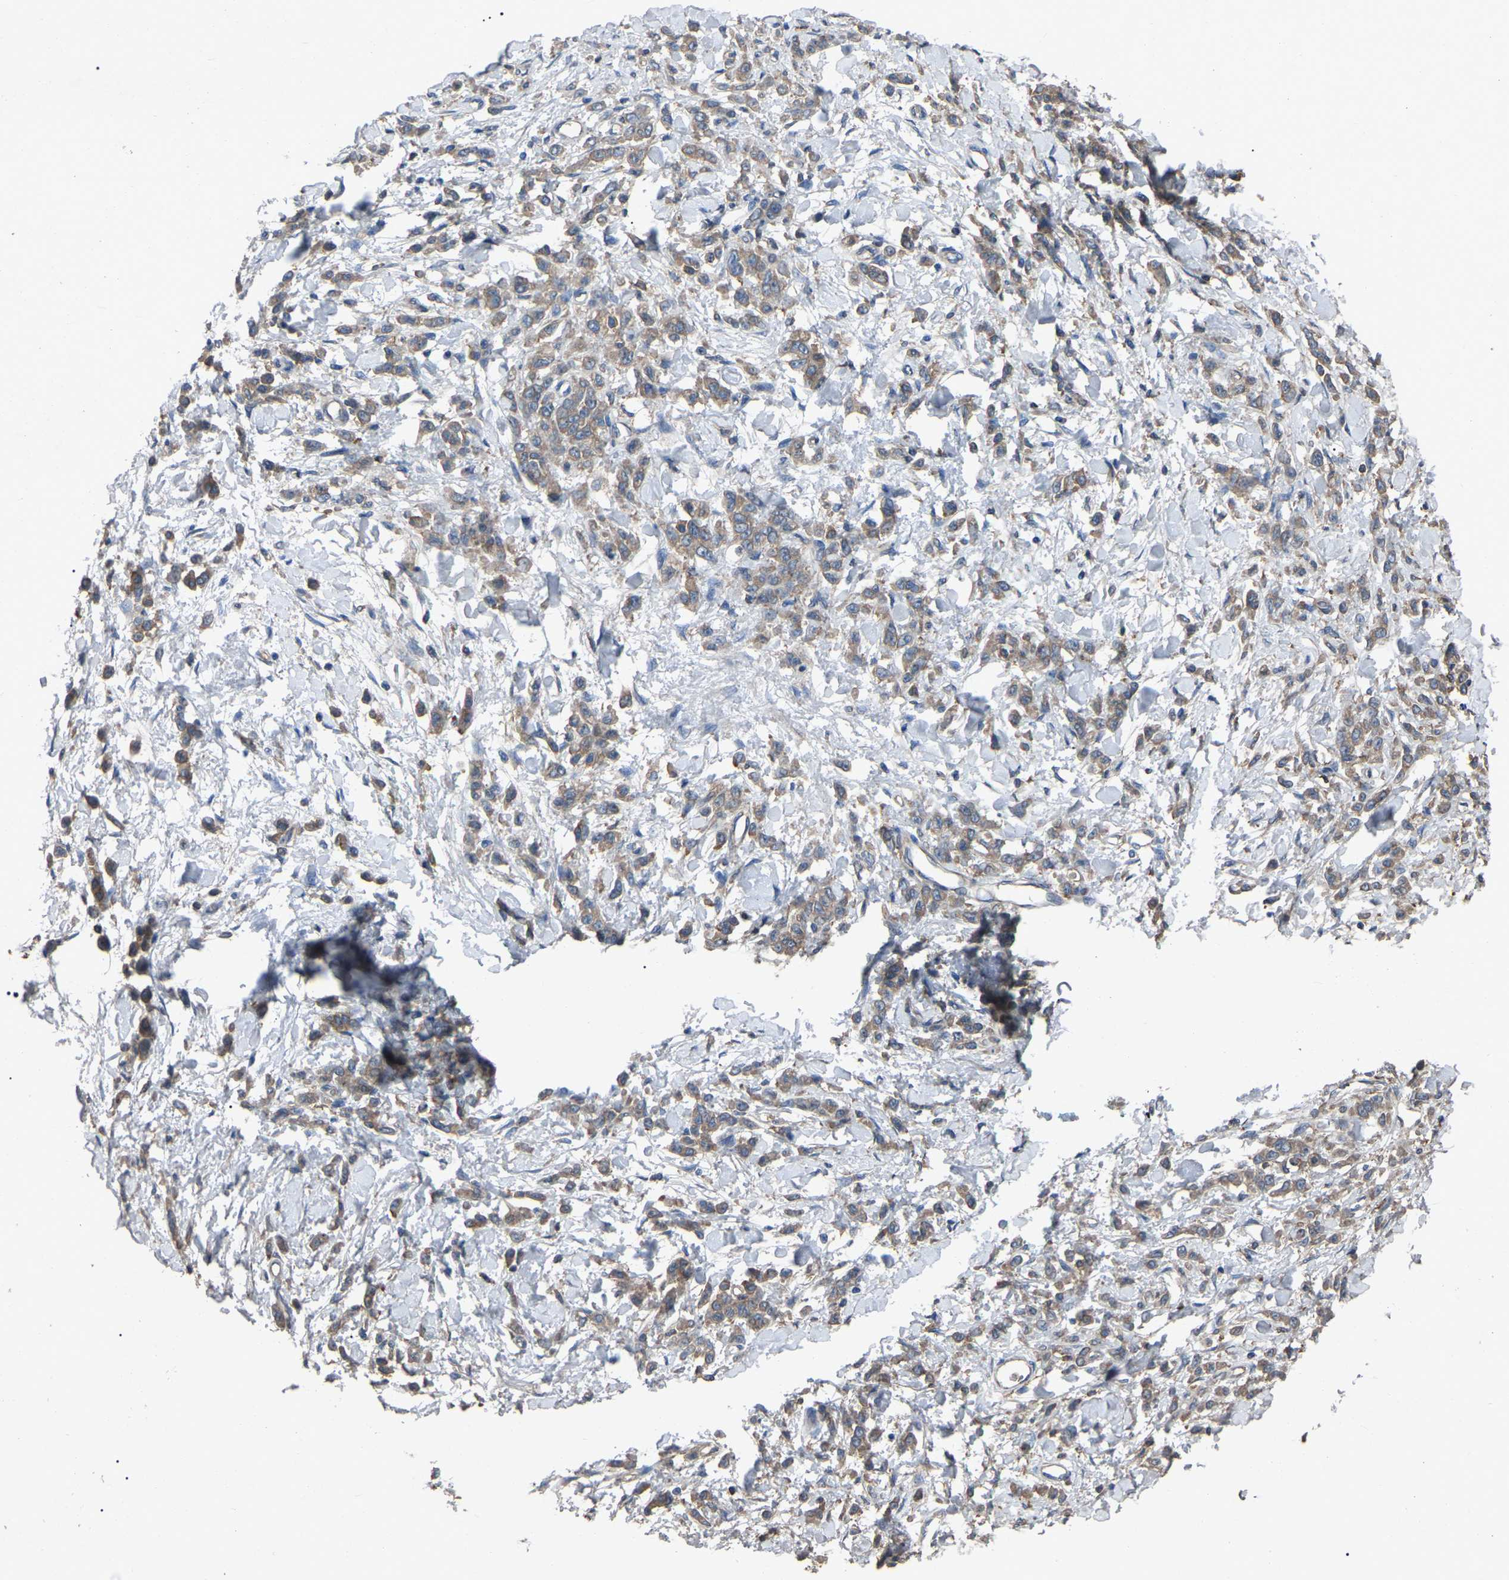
{"staining": {"intensity": "moderate", "quantity": ">75%", "location": "cytoplasmic/membranous"}, "tissue": "stomach cancer", "cell_type": "Tumor cells", "image_type": "cancer", "snomed": [{"axis": "morphology", "description": "Normal tissue, NOS"}, {"axis": "morphology", "description": "Adenocarcinoma, NOS"}, {"axis": "topography", "description": "Stomach"}], "caption": "Adenocarcinoma (stomach) tissue shows moderate cytoplasmic/membranous positivity in about >75% of tumor cells, visualized by immunohistochemistry.", "gene": "AIMP1", "patient": {"sex": "male", "age": 82}}